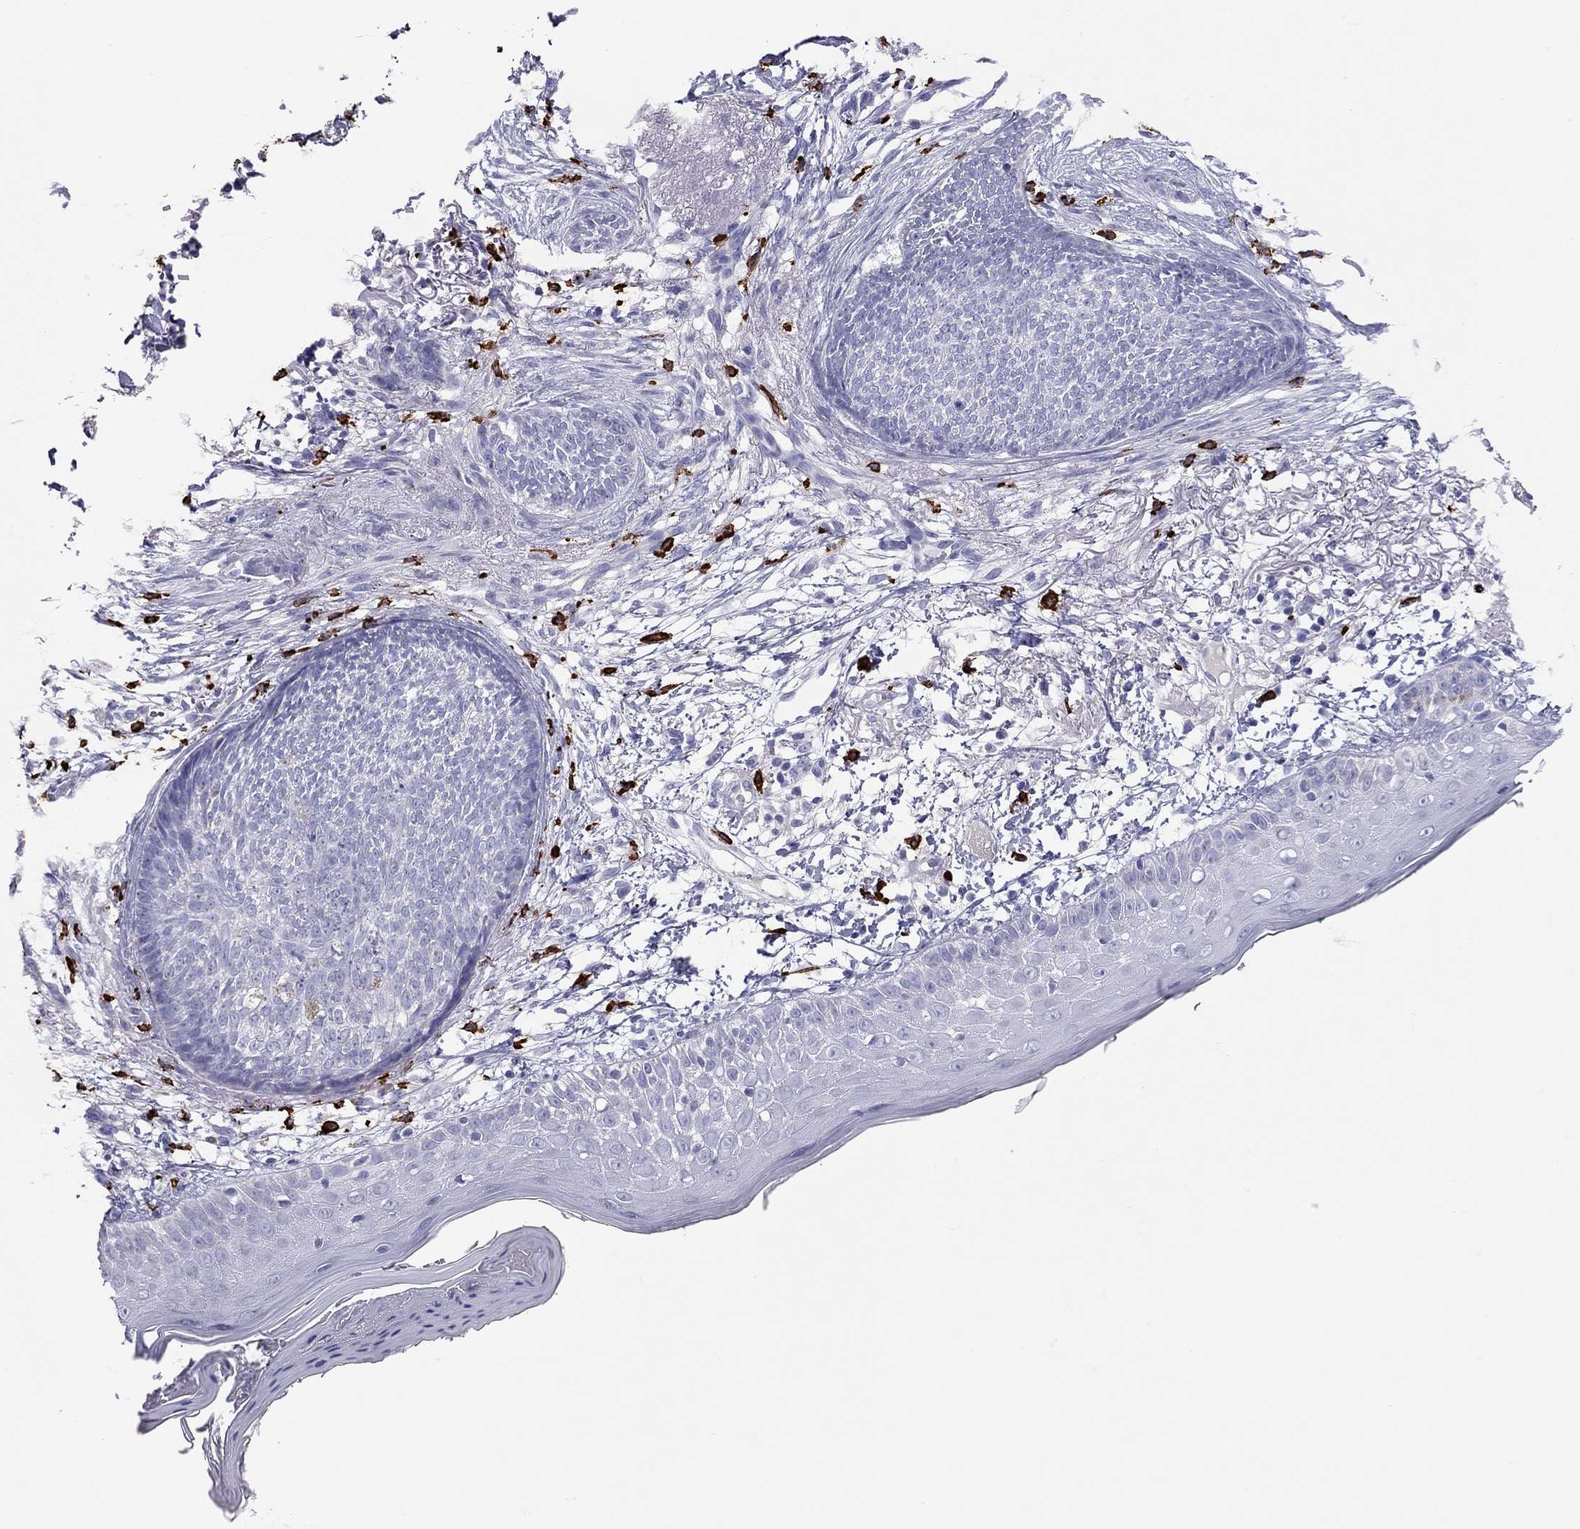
{"staining": {"intensity": "negative", "quantity": "none", "location": "none"}, "tissue": "skin cancer", "cell_type": "Tumor cells", "image_type": "cancer", "snomed": [{"axis": "morphology", "description": "Normal tissue, NOS"}, {"axis": "morphology", "description": "Basal cell carcinoma"}, {"axis": "topography", "description": "Skin"}], "caption": "Photomicrograph shows no significant protein expression in tumor cells of skin cancer (basal cell carcinoma).", "gene": "IL17REL", "patient": {"sex": "male", "age": 84}}